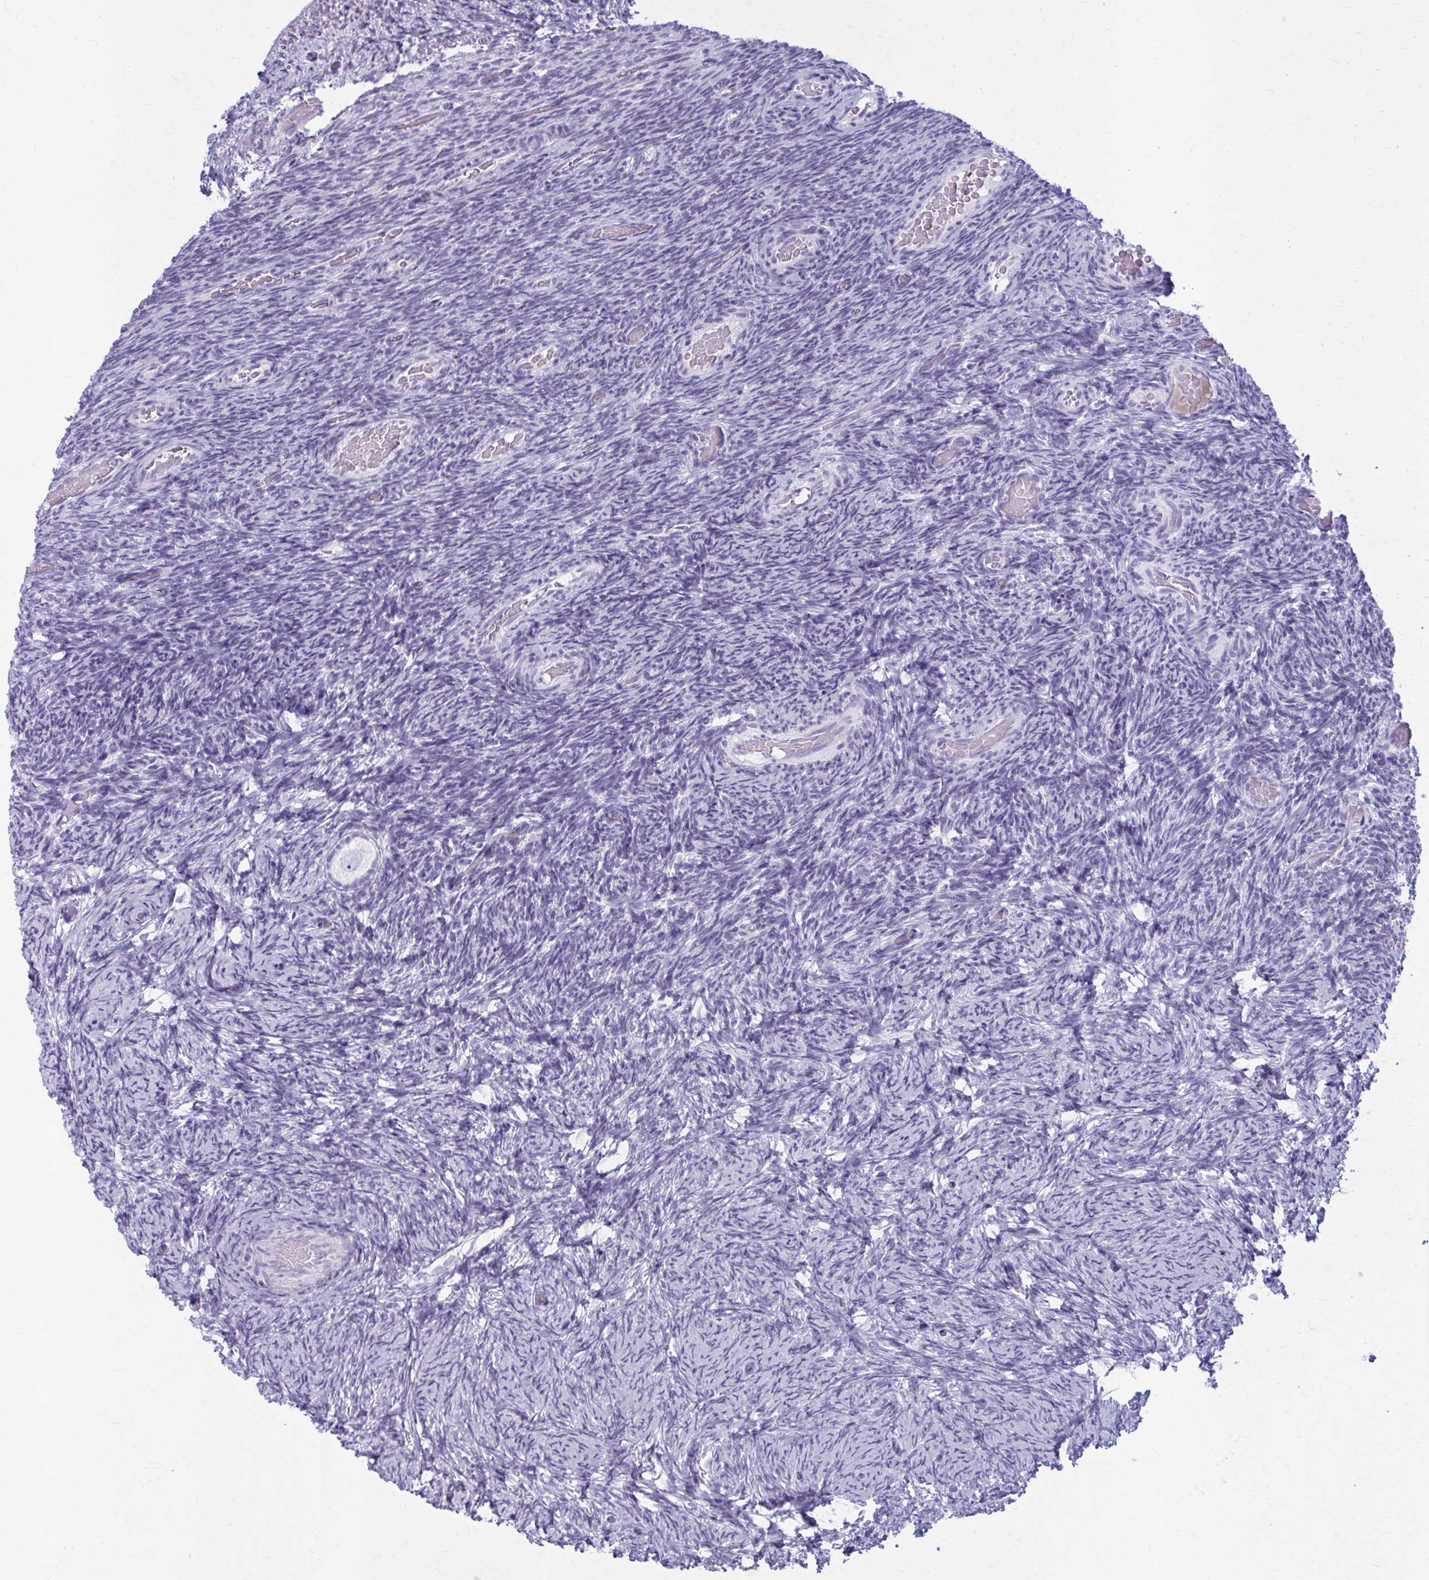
{"staining": {"intensity": "negative", "quantity": "none", "location": "none"}, "tissue": "ovary", "cell_type": "Ovarian stroma cells", "image_type": "normal", "snomed": [{"axis": "morphology", "description": "Normal tissue, NOS"}, {"axis": "topography", "description": "Ovary"}], "caption": "The histopathology image shows no staining of ovarian stroma cells in unremarkable ovary.", "gene": "ZDHHC7", "patient": {"sex": "female", "age": 34}}